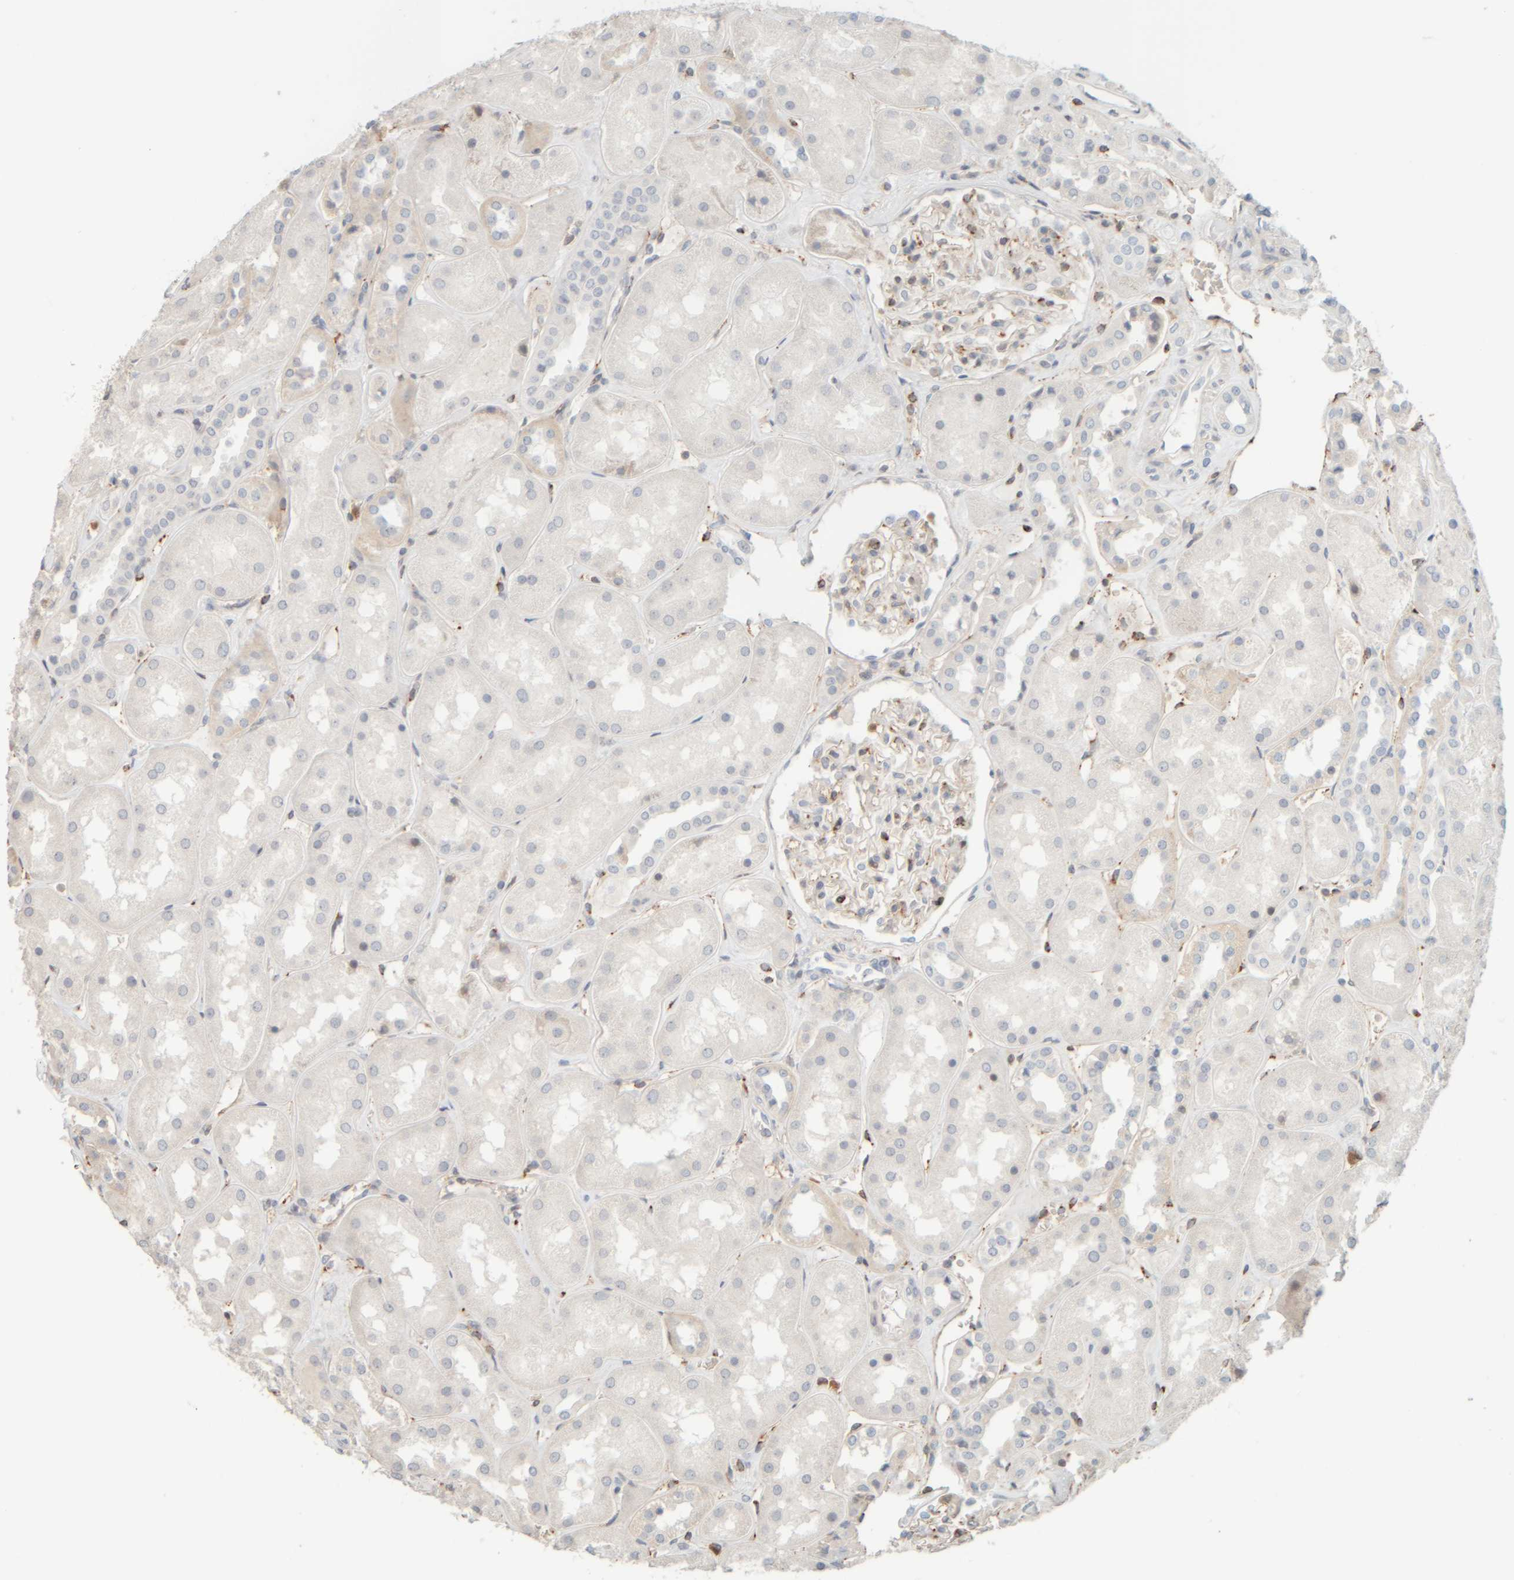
{"staining": {"intensity": "moderate", "quantity": "<25%", "location": "cytoplasmic/membranous"}, "tissue": "kidney", "cell_type": "Cells in glomeruli", "image_type": "normal", "snomed": [{"axis": "morphology", "description": "Normal tissue, NOS"}, {"axis": "topography", "description": "Kidney"}], "caption": "Moderate cytoplasmic/membranous protein positivity is identified in approximately <25% of cells in glomeruli in kidney. (brown staining indicates protein expression, while blue staining denotes nuclei).", "gene": "AARSD1", "patient": {"sex": "male", "age": 70}}